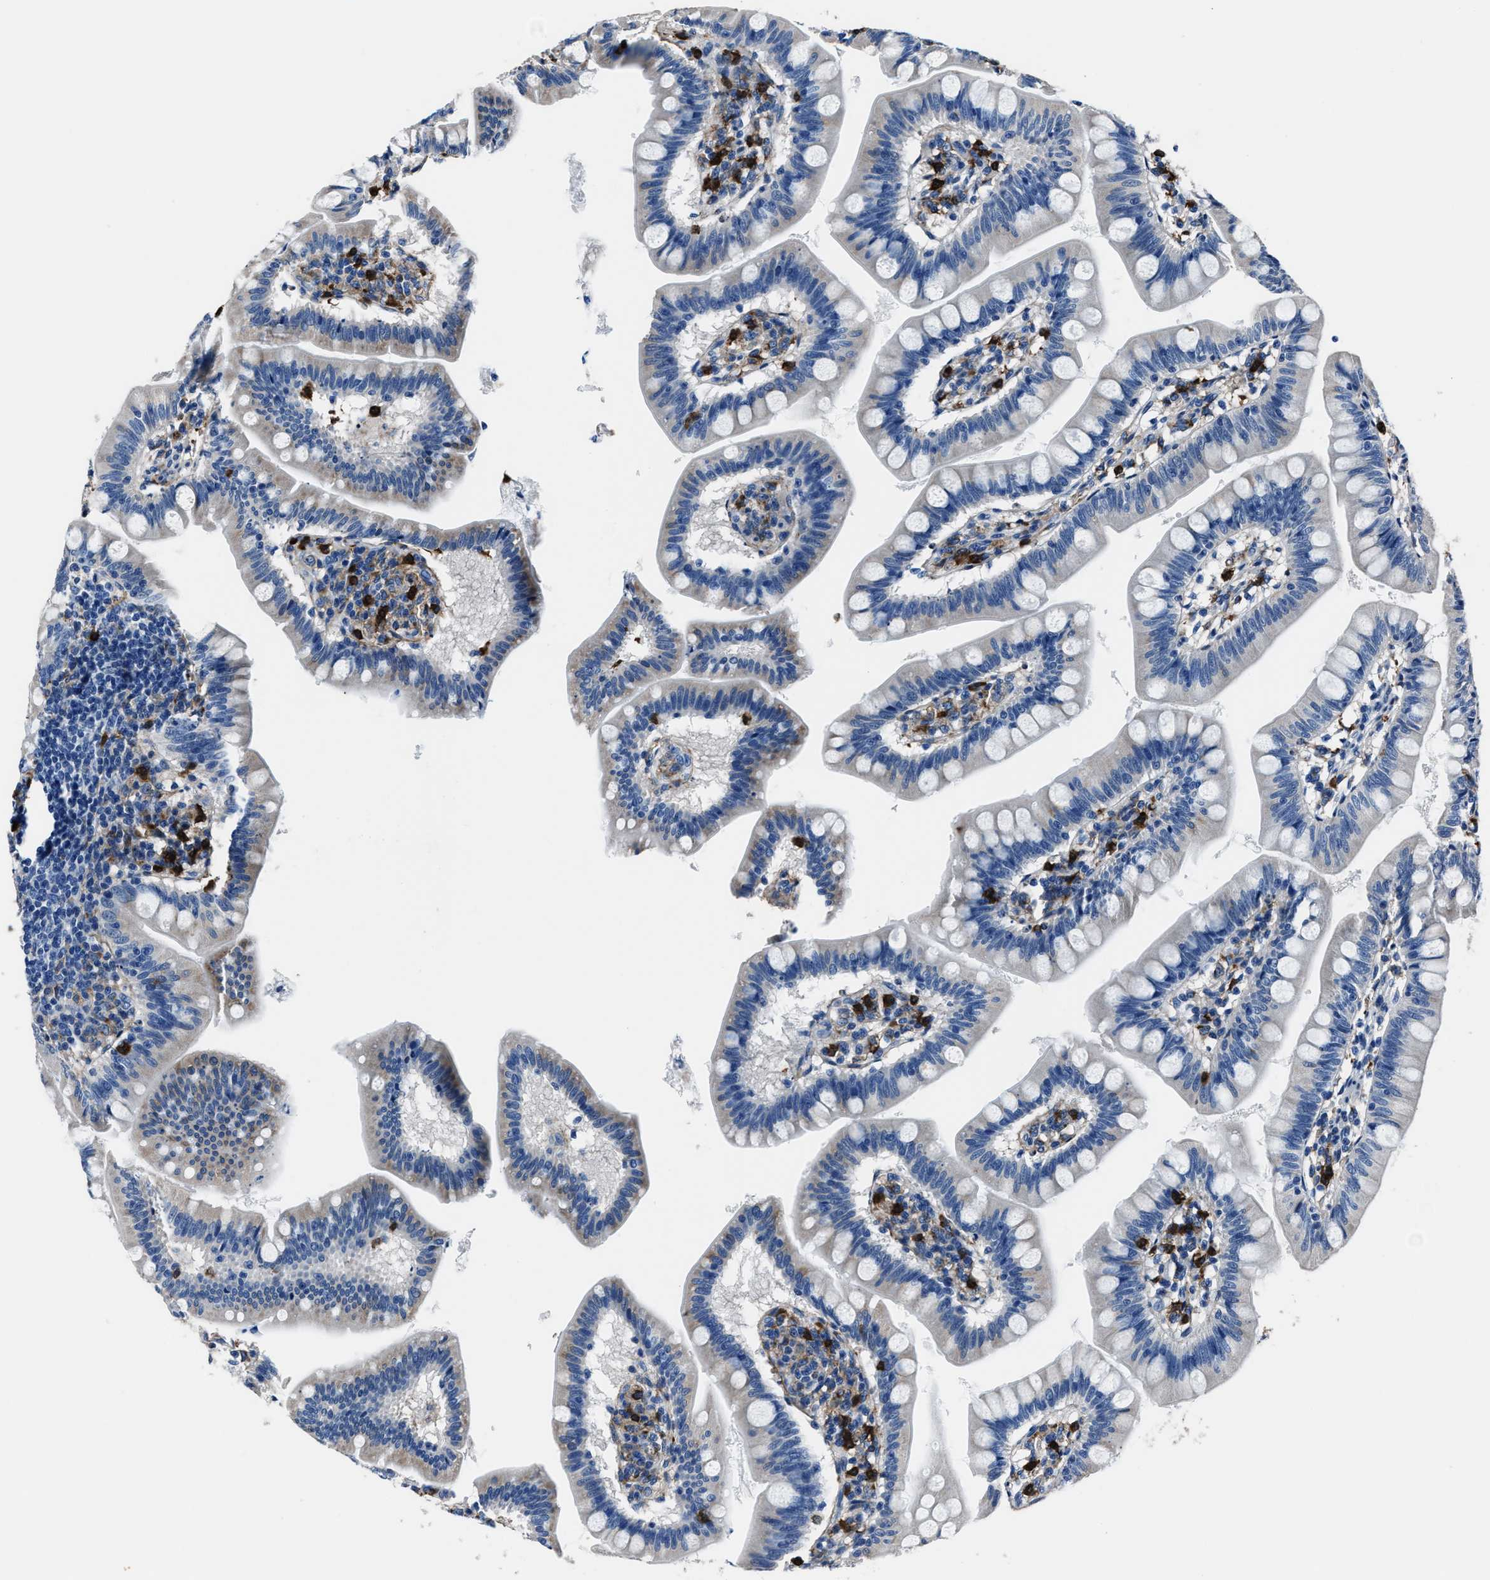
{"staining": {"intensity": "negative", "quantity": "none", "location": "none"}, "tissue": "small intestine", "cell_type": "Glandular cells", "image_type": "normal", "snomed": [{"axis": "morphology", "description": "Normal tissue, NOS"}, {"axis": "topography", "description": "Small intestine"}], "caption": "This is an IHC histopathology image of normal small intestine. There is no expression in glandular cells.", "gene": "FGL2", "patient": {"sex": "male", "age": 7}}